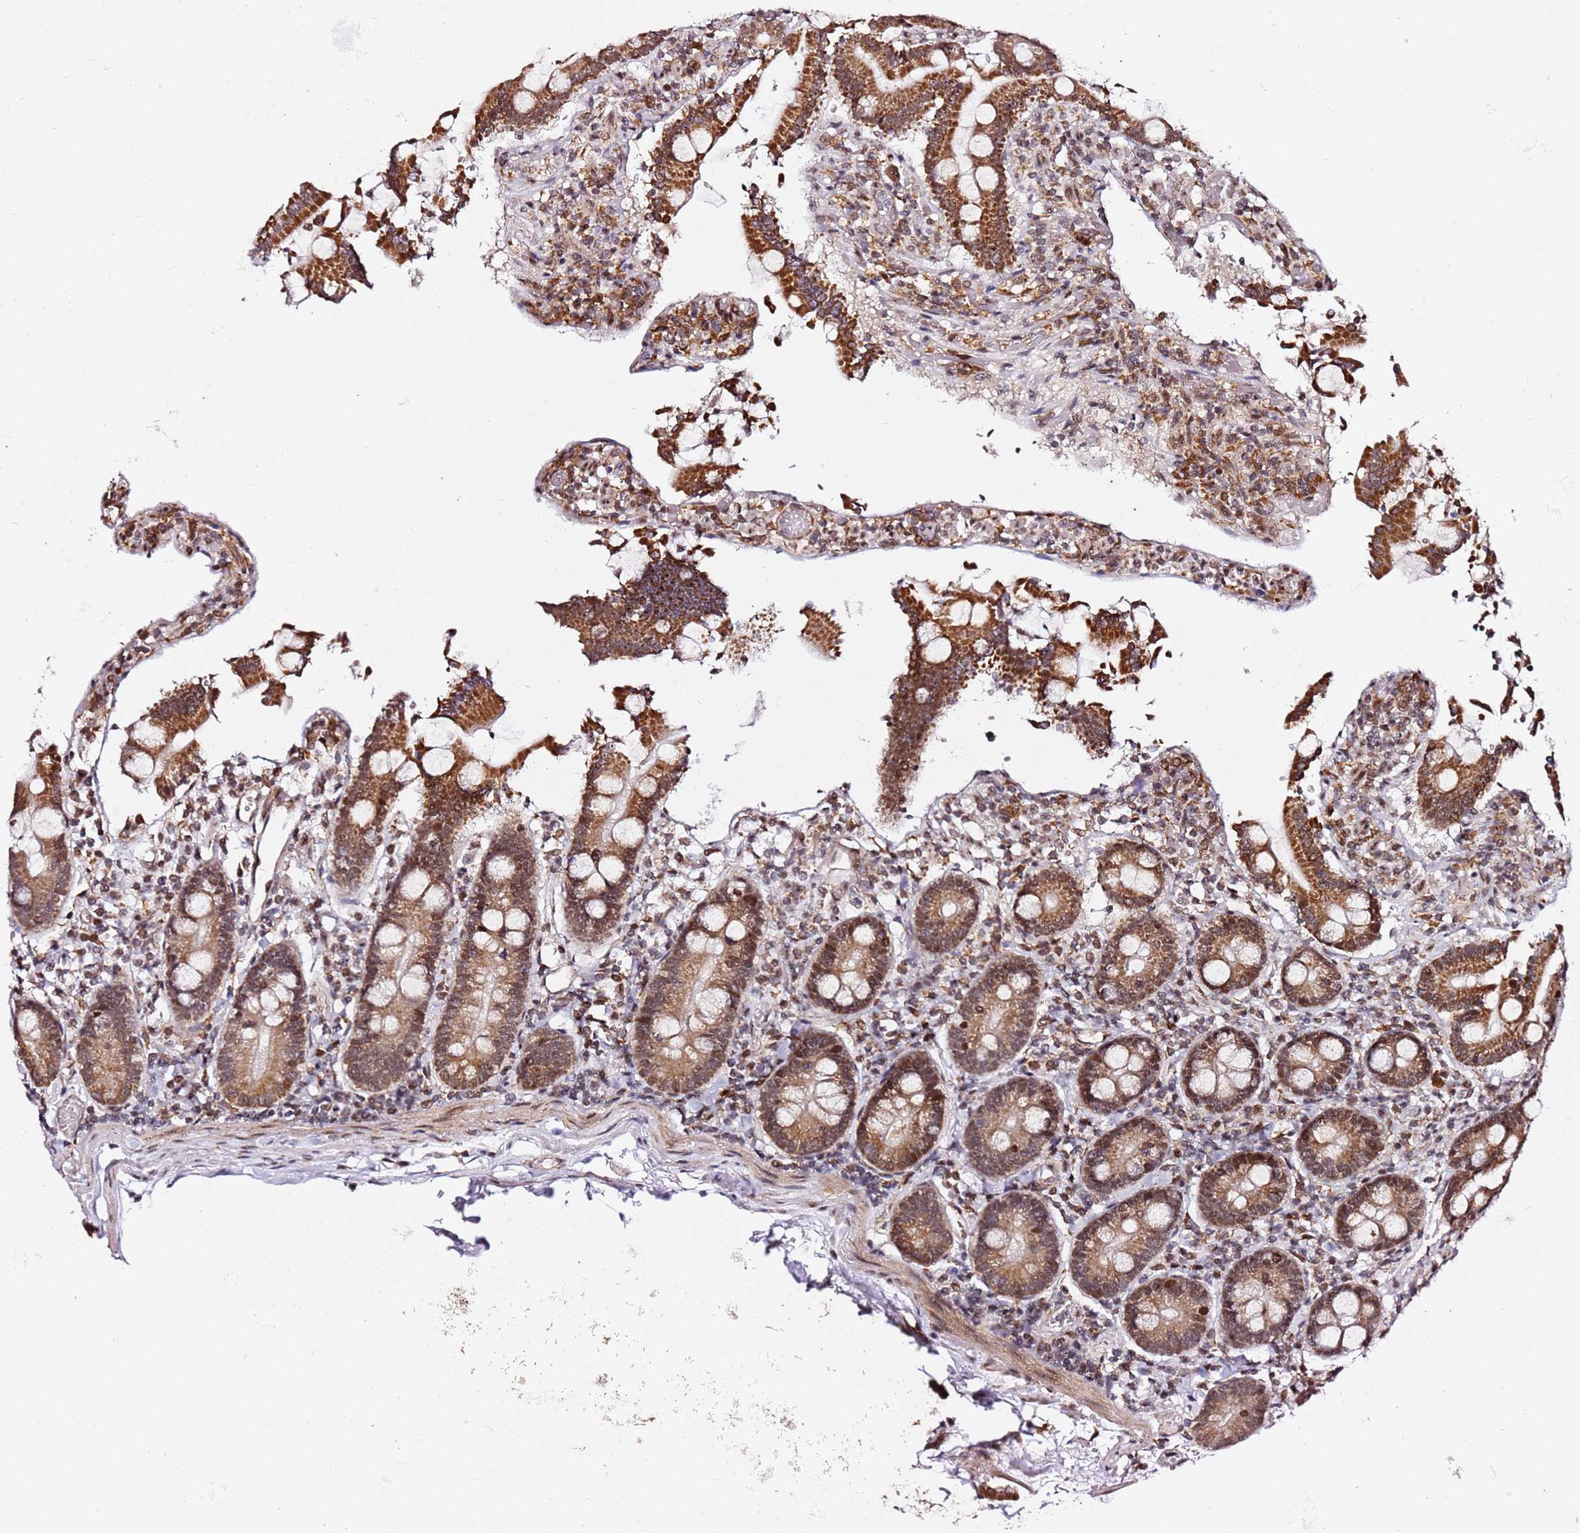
{"staining": {"intensity": "strong", "quantity": ">75%", "location": "cytoplasmic/membranous,nuclear"}, "tissue": "duodenum", "cell_type": "Glandular cells", "image_type": "normal", "snomed": [{"axis": "morphology", "description": "Normal tissue, NOS"}, {"axis": "topography", "description": "Duodenum"}], "caption": "Immunohistochemical staining of normal human duodenum shows high levels of strong cytoplasmic/membranous,nuclear positivity in about >75% of glandular cells. (Stains: DAB in brown, nuclei in blue, Microscopy: brightfield microscopy at high magnification).", "gene": "TP53AIP1", "patient": {"sex": "male", "age": 55}}